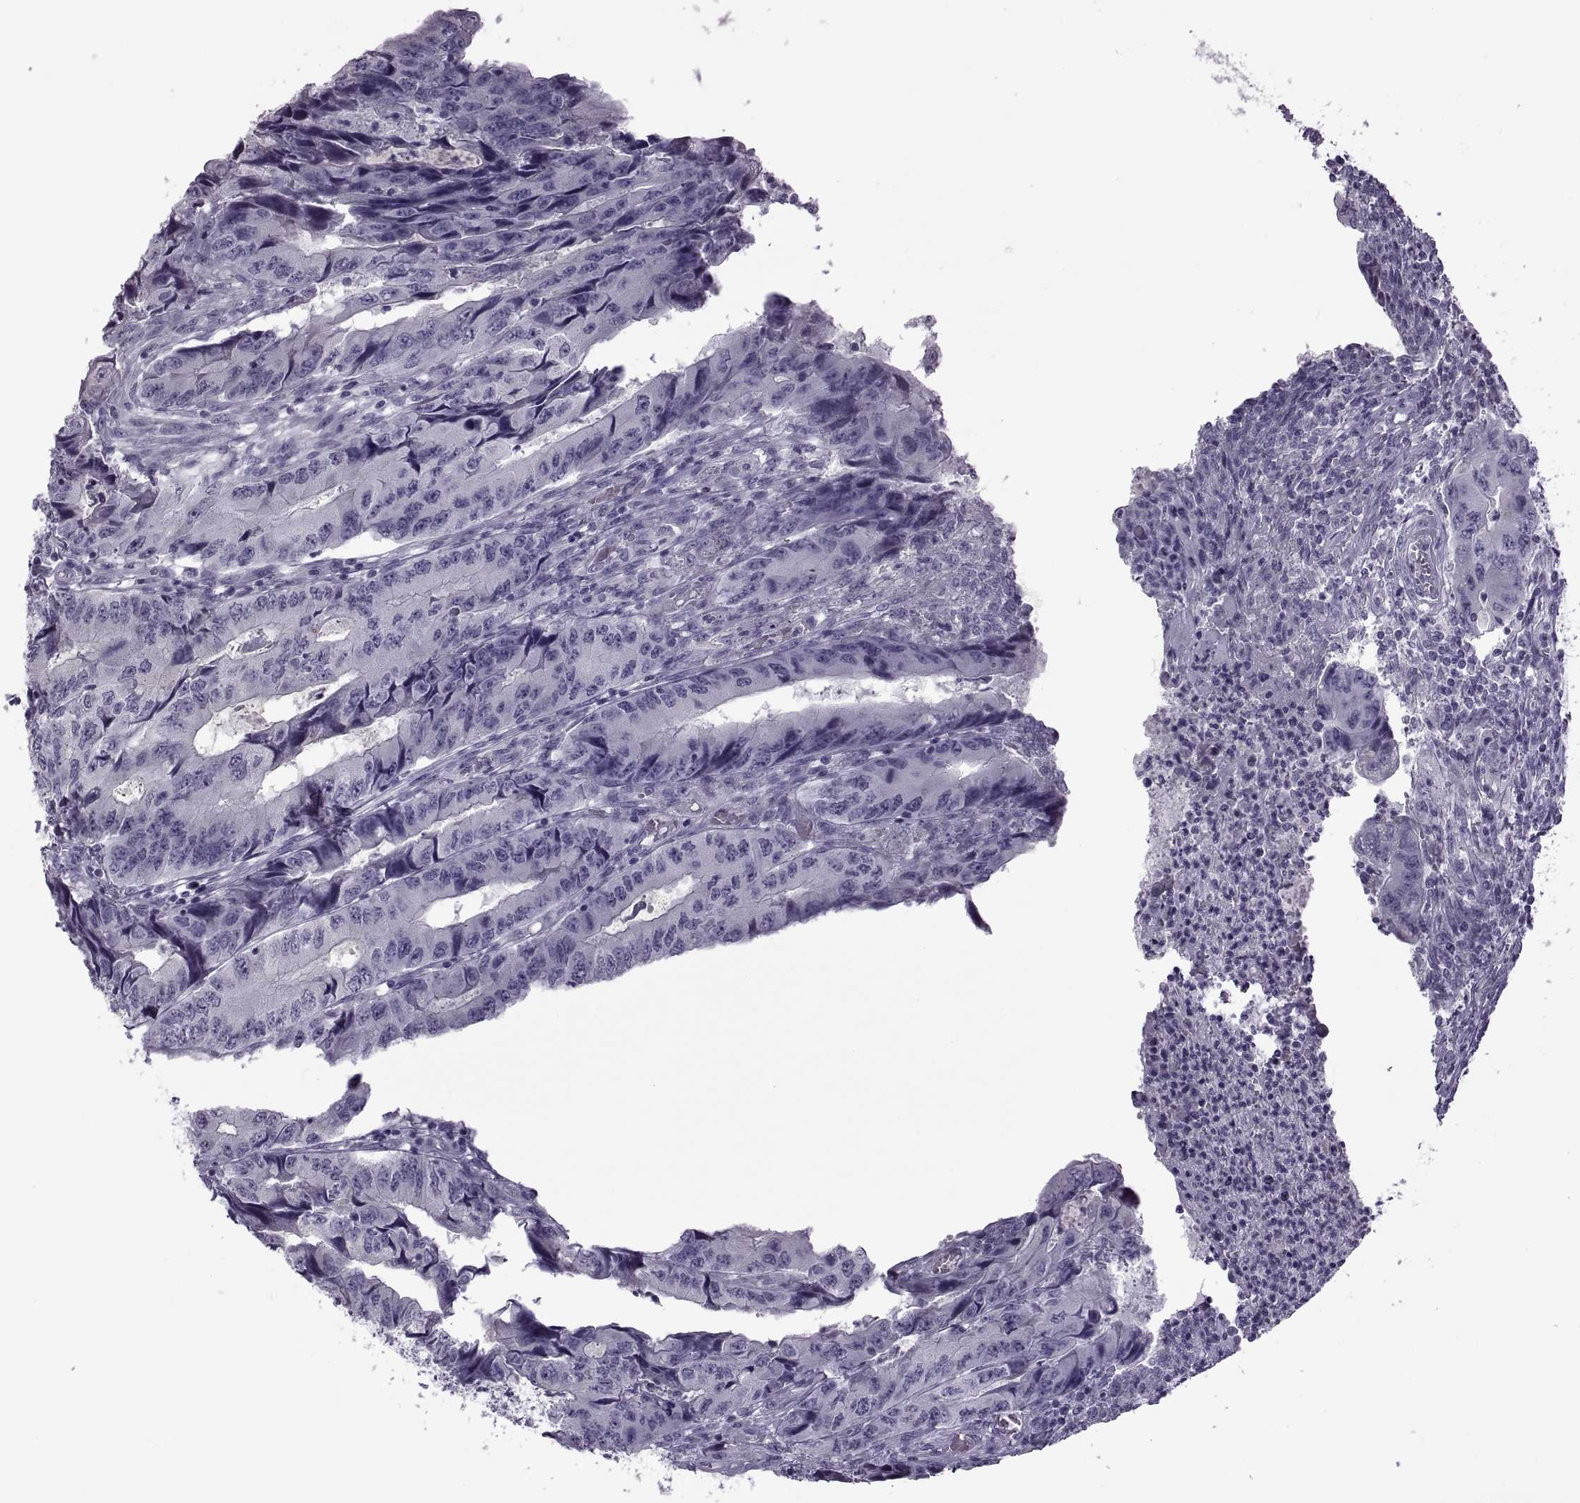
{"staining": {"intensity": "negative", "quantity": "none", "location": "none"}, "tissue": "colorectal cancer", "cell_type": "Tumor cells", "image_type": "cancer", "snomed": [{"axis": "morphology", "description": "Adenocarcinoma, NOS"}, {"axis": "topography", "description": "Colon"}], "caption": "Adenocarcinoma (colorectal) stained for a protein using immunohistochemistry (IHC) displays no positivity tumor cells.", "gene": "RSPH6A", "patient": {"sex": "male", "age": 53}}